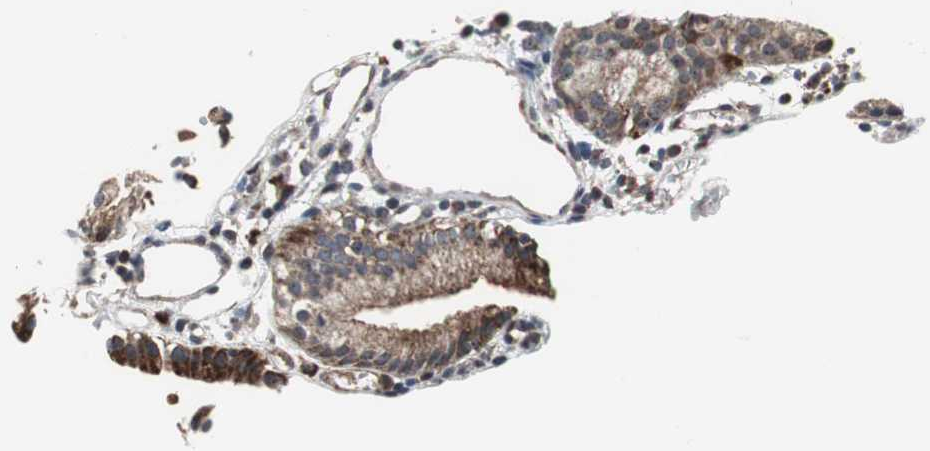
{"staining": {"intensity": "strong", "quantity": "25%-75%", "location": "cytoplasmic/membranous"}, "tissue": "gallbladder", "cell_type": "Glandular cells", "image_type": "normal", "snomed": [{"axis": "morphology", "description": "Normal tissue, NOS"}, {"axis": "topography", "description": "Gallbladder"}], "caption": "Immunohistochemical staining of unremarkable human gallbladder exhibits strong cytoplasmic/membranous protein staining in approximately 25%-75% of glandular cells. The staining was performed using DAB, with brown indicating positive protein expression. Nuclei are stained blue with hematoxylin.", "gene": "MRPL40", "patient": {"sex": "male", "age": 65}}